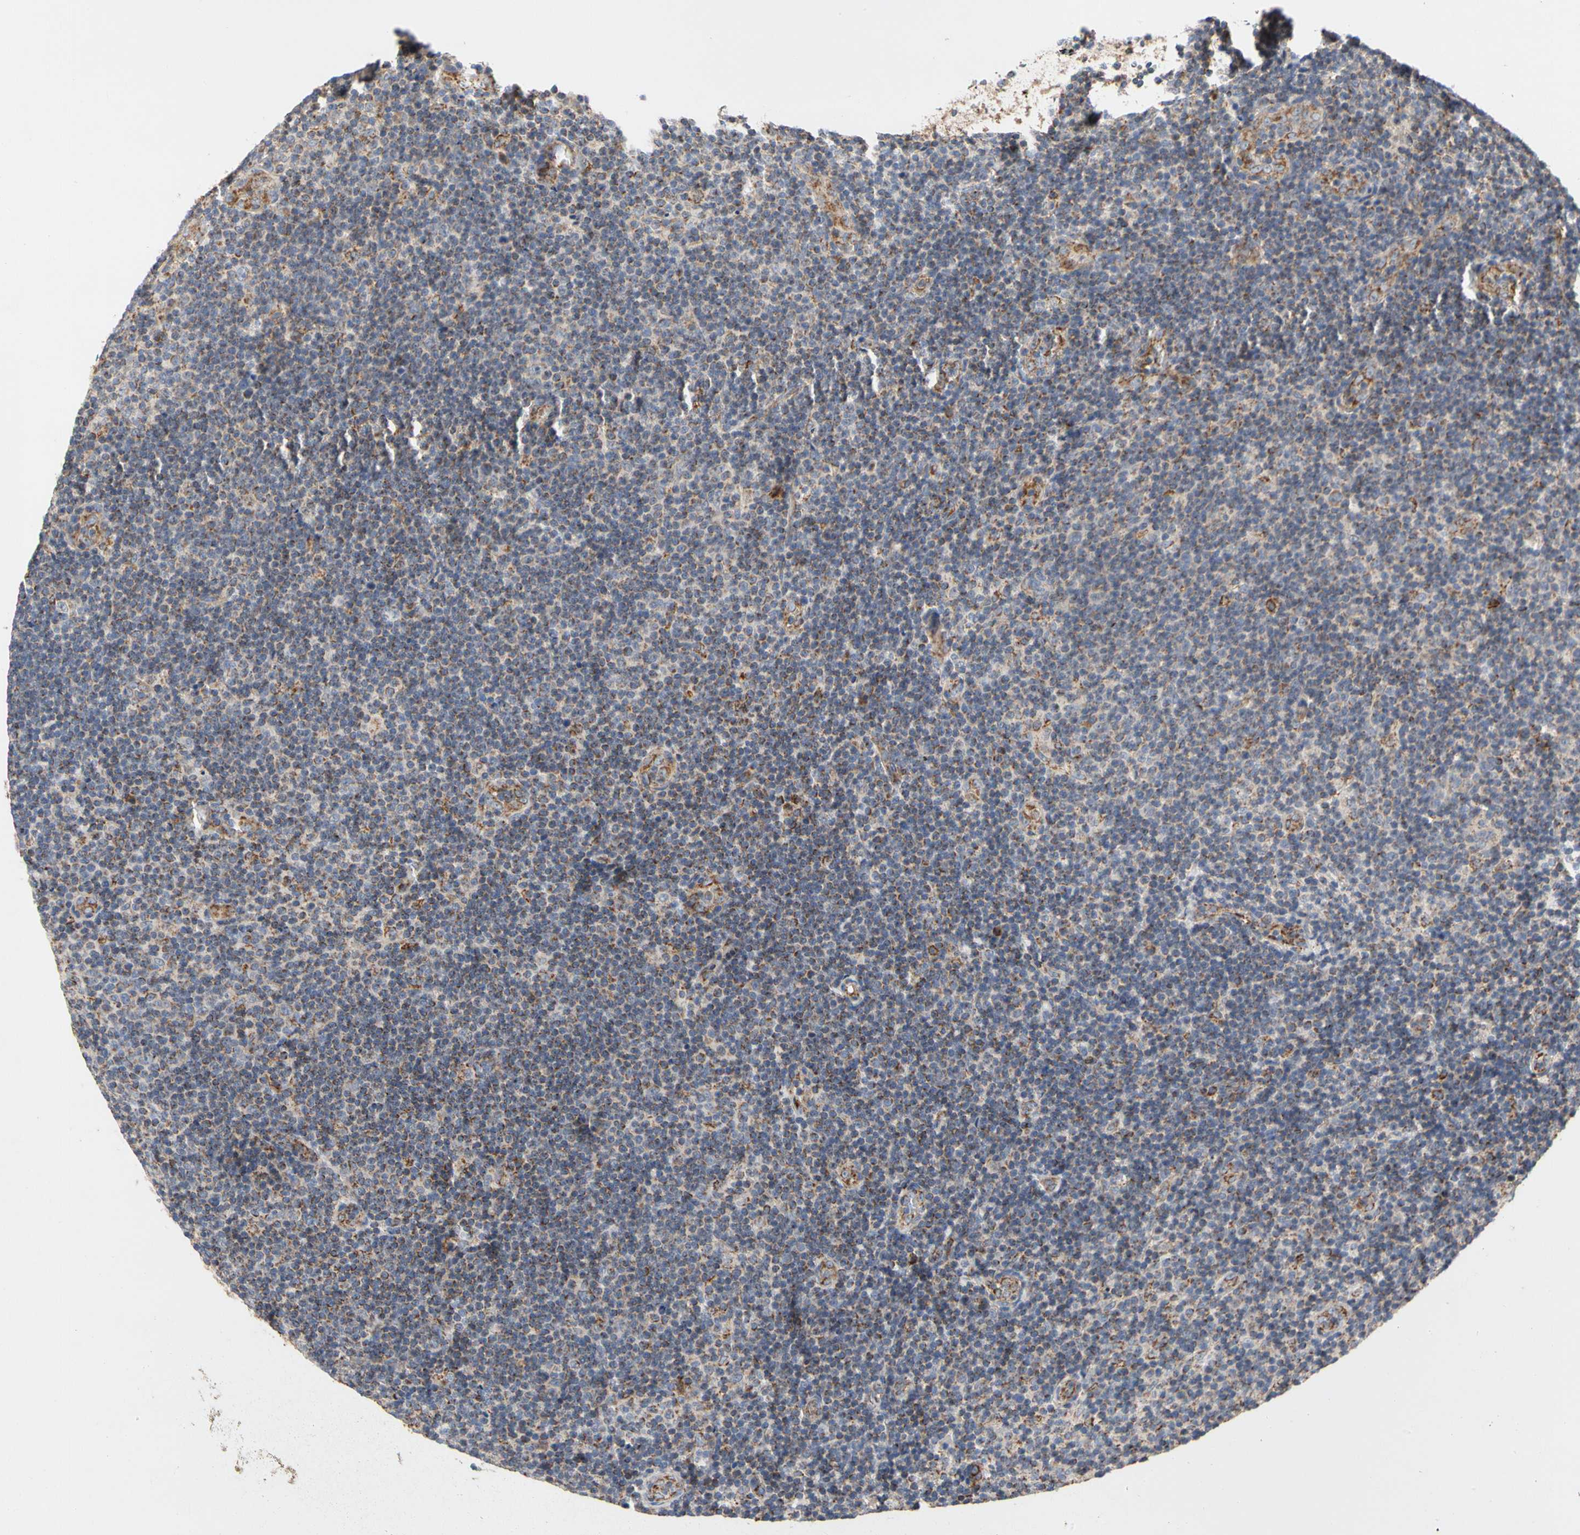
{"staining": {"intensity": "moderate", "quantity": "<25%", "location": "cytoplasmic/membranous"}, "tissue": "lymphoma", "cell_type": "Tumor cells", "image_type": "cancer", "snomed": [{"axis": "morphology", "description": "Malignant lymphoma, non-Hodgkin's type, Low grade"}, {"axis": "topography", "description": "Lymph node"}], "caption": "Protein expression analysis of lymphoma exhibits moderate cytoplasmic/membranous expression in approximately <25% of tumor cells. (brown staining indicates protein expression, while blue staining denotes nuclei).", "gene": "GPD2", "patient": {"sex": "male", "age": 83}}